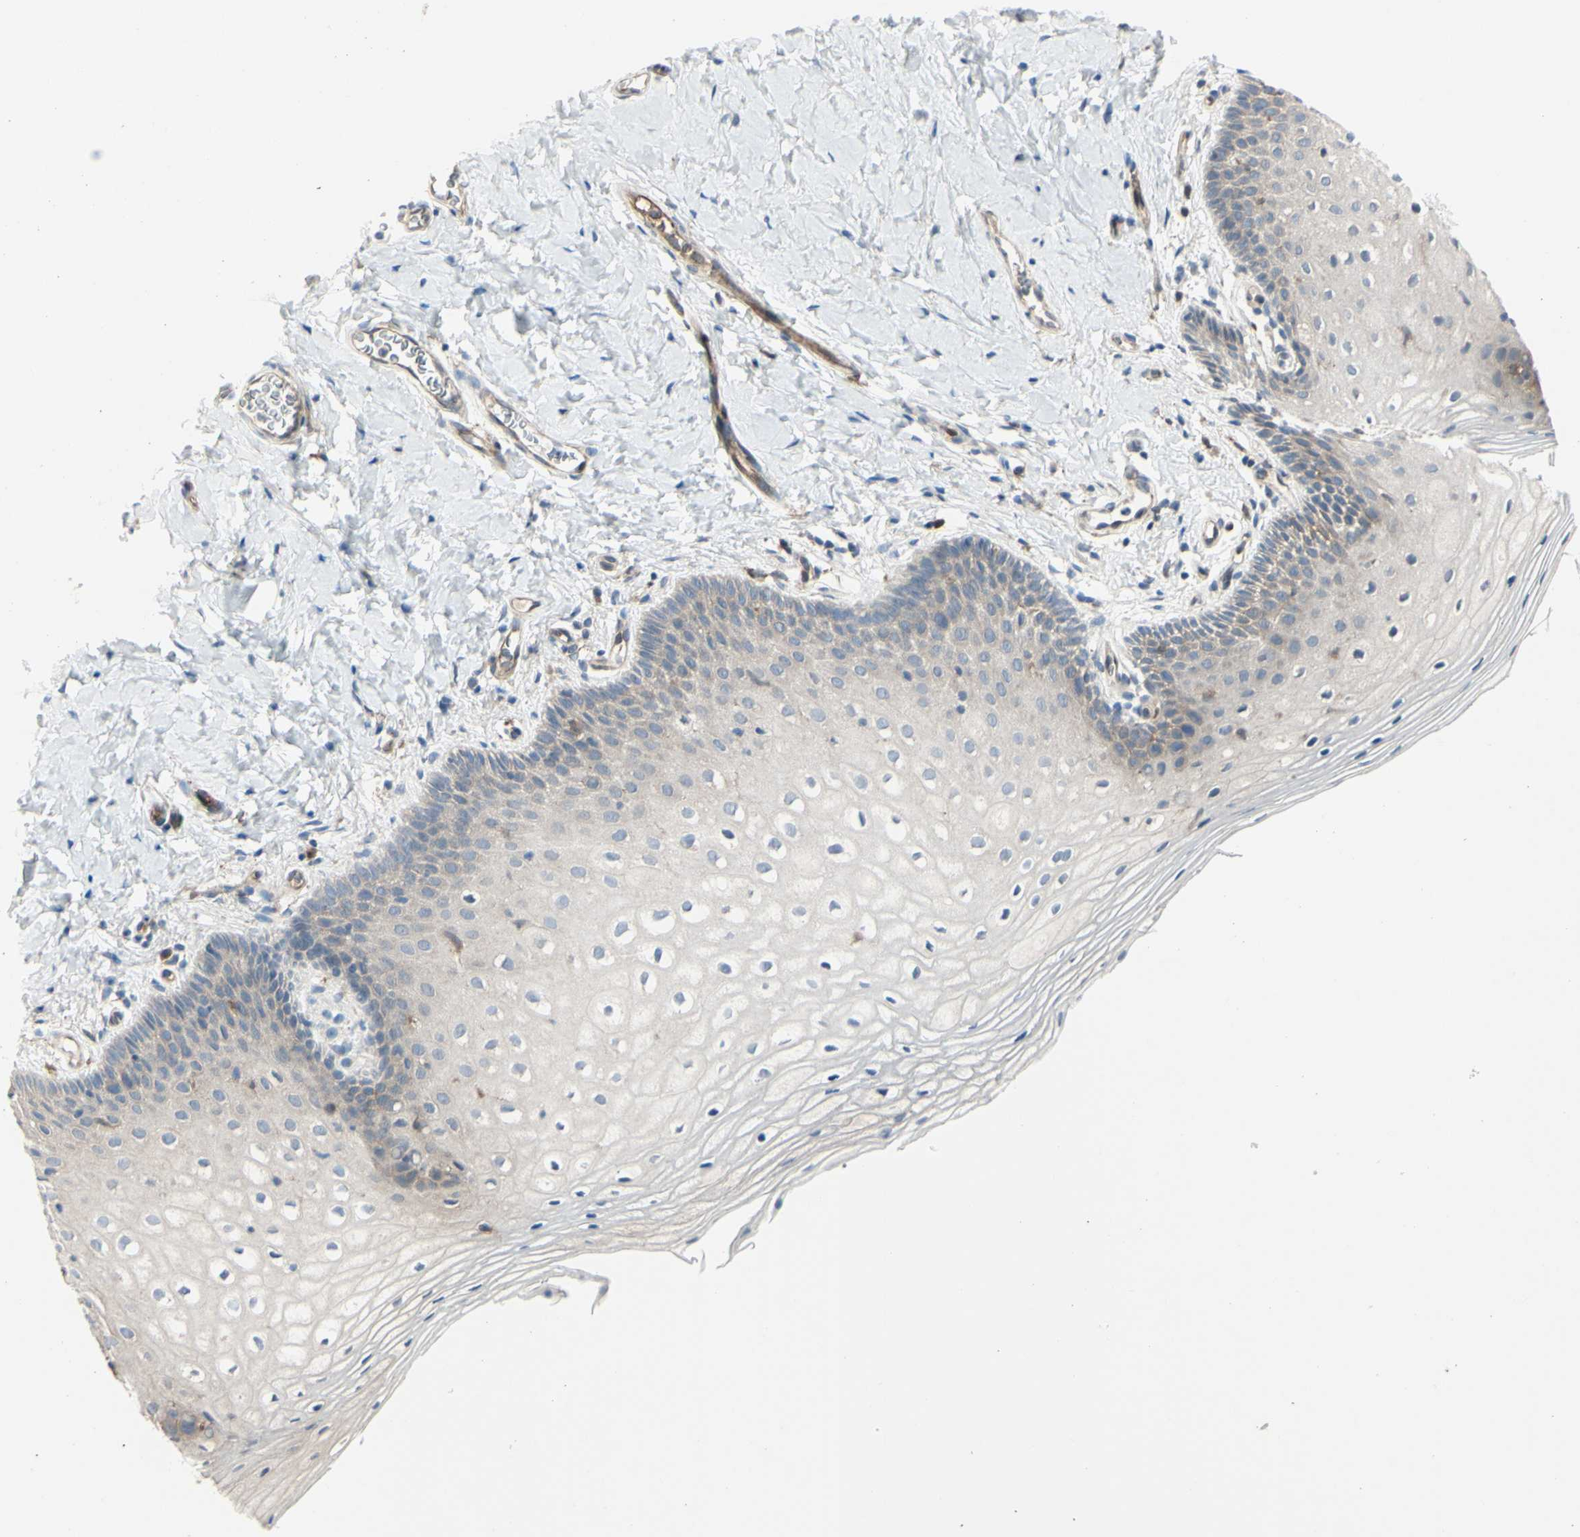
{"staining": {"intensity": "weak", "quantity": "<25%", "location": "cytoplasmic/membranous"}, "tissue": "vagina", "cell_type": "Squamous epithelial cells", "image_type": "normal", "snomed": [{"axis": "morphology", "description": "Normal tissue, NOS"}, {"axis": "topography", "description": "Vagina"}], "caption": "Immunohistochemistry (IHC) histopathology image of benign human vagina stained for a protein (brown), which exhibits no expression in squamous epithelial cells.", "gene": "IGSF9B", "patient": {"sex": "female", "age": 55}}